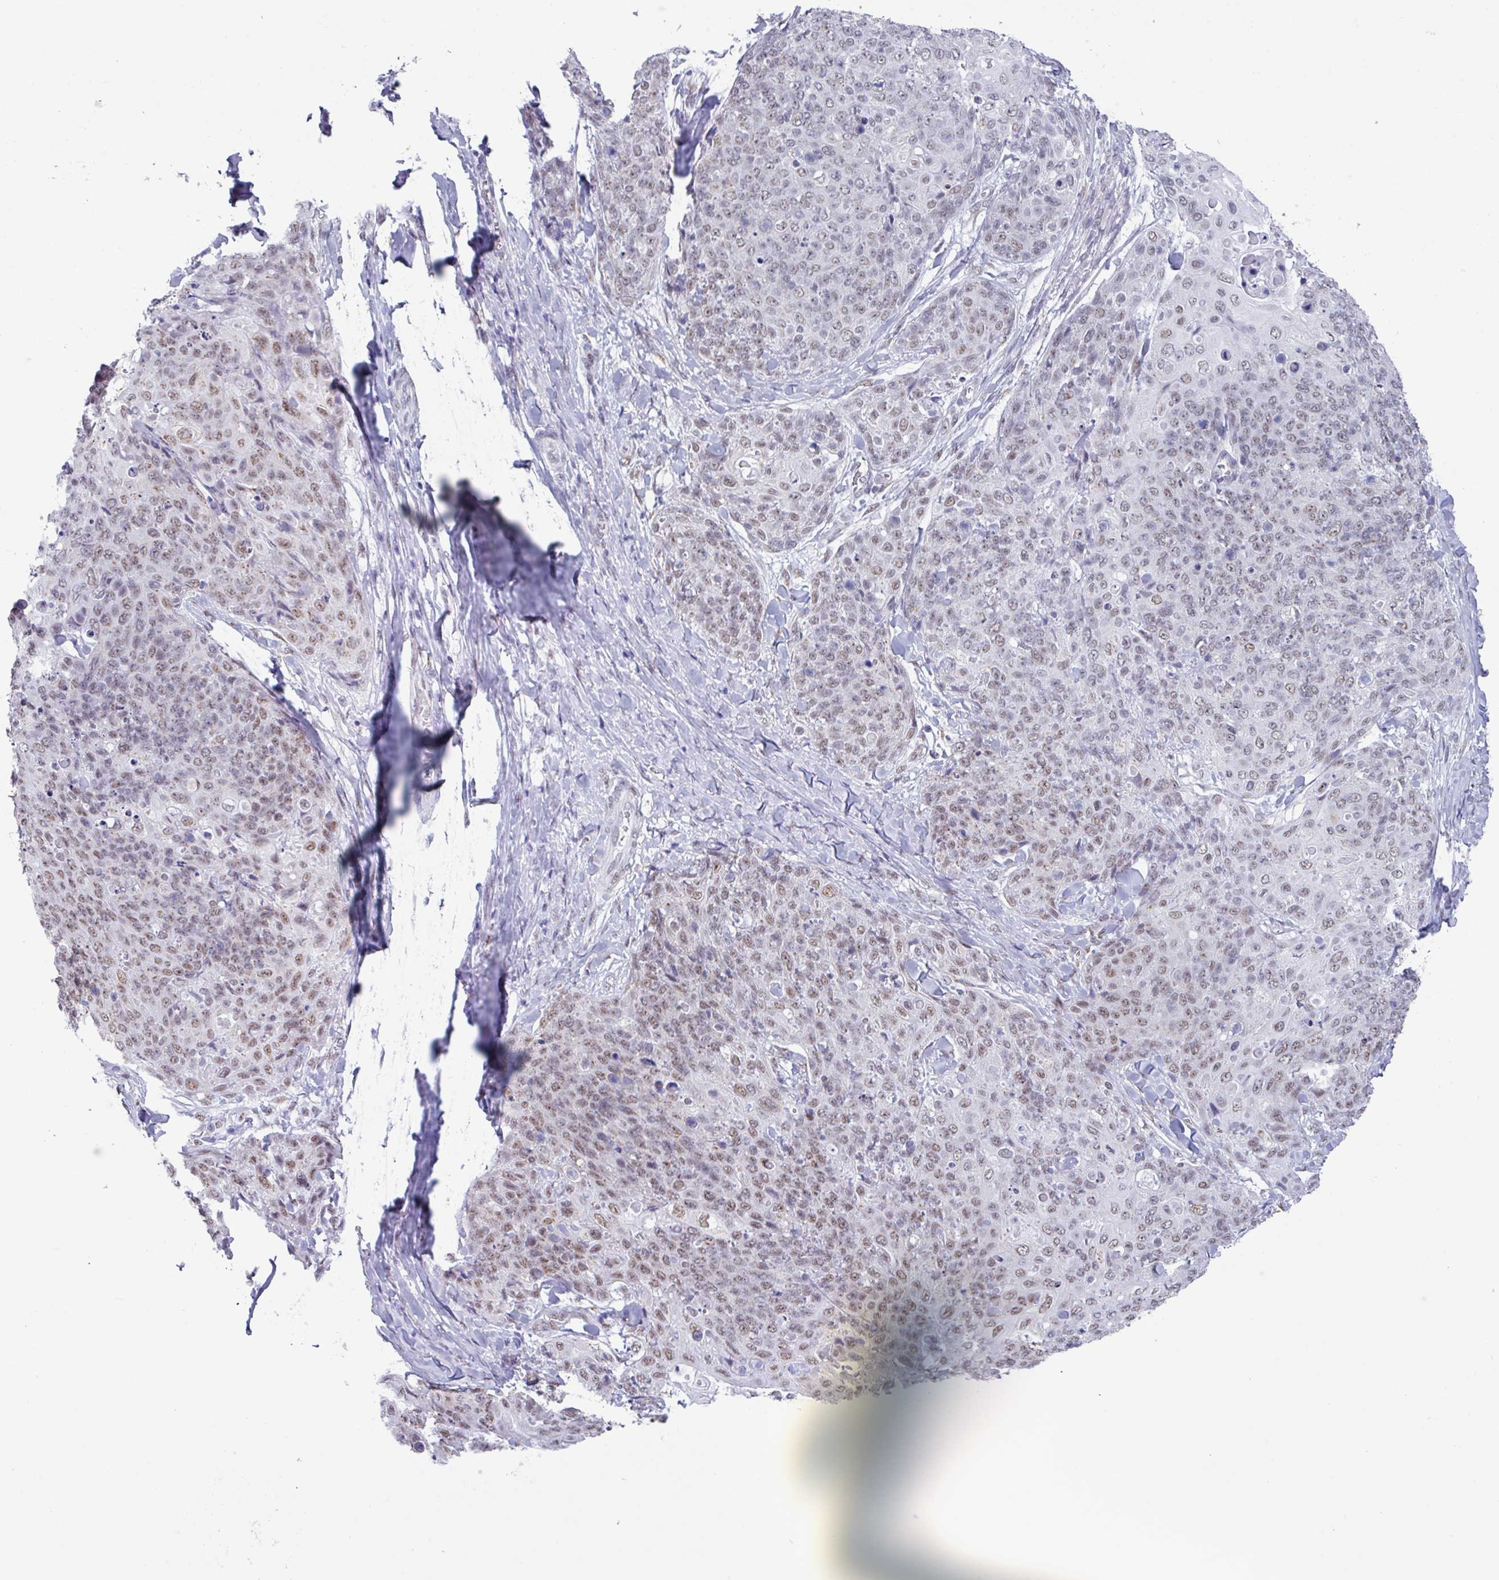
{"staining": {"intensity": "weak", "quantity": ">75%", "location": "nuclear"}, "tissue": "skin cancer", "cell_type": "Tumor cells", "image_type": "cancer", "snomed": [{"axis": "morphology", "description": "Squamous cell carcinoma, NOS"}, {"axis": "topography", "description": "Skin"}, {"axis": "topography", "description": "Vulva"}], "caption": "A photomicrograph showing weak nuclear positivity in about >75% of tumor cells in squamous cell carcinoma (skin), as visualized by brown immunohistochemical staining.", "gene": "PUF60", "patient": {"sex": "female", "age": 85}}